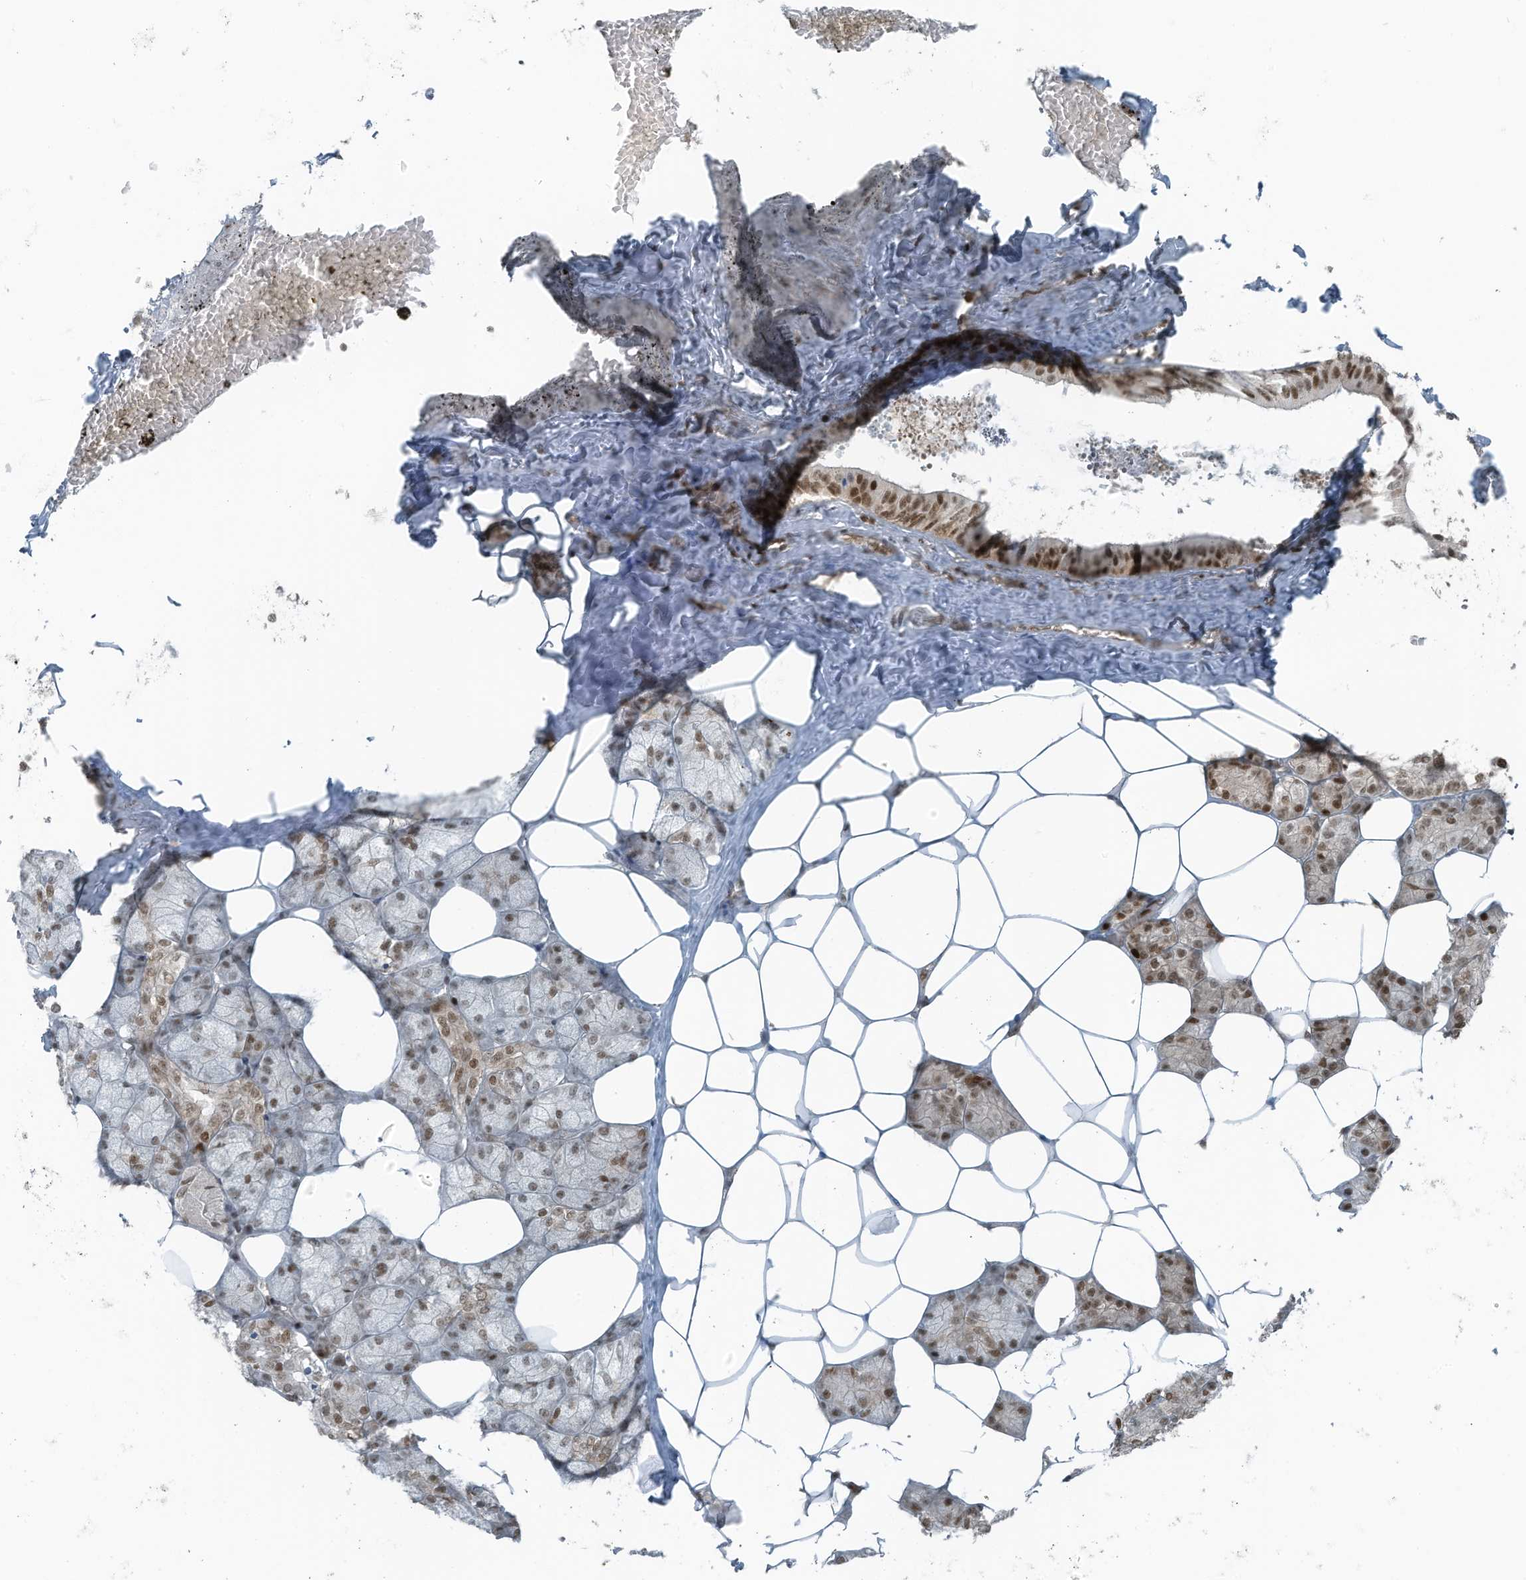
{"staining": {"intensity": "strong", "quantity": ">75%", "location": "nuclear"}, "tissue": "salivary gland", "cell_type": "Glandular cells", "image_type": "normal", "snomed": [{"axis": "morphology", "description": "Normal tissue, NOS"}, {"axis": "topography", "description": "Salivary gland"}], "caption": "Immunohistochemistry (IHC) micrograph of normal human salivary gland stained for a protein (brown), which shows high levels of strong nuclear staining in approximately >75% of glandular cells.", "gene": "PCNP", "patient": {"sex": "male", "age": 62}}